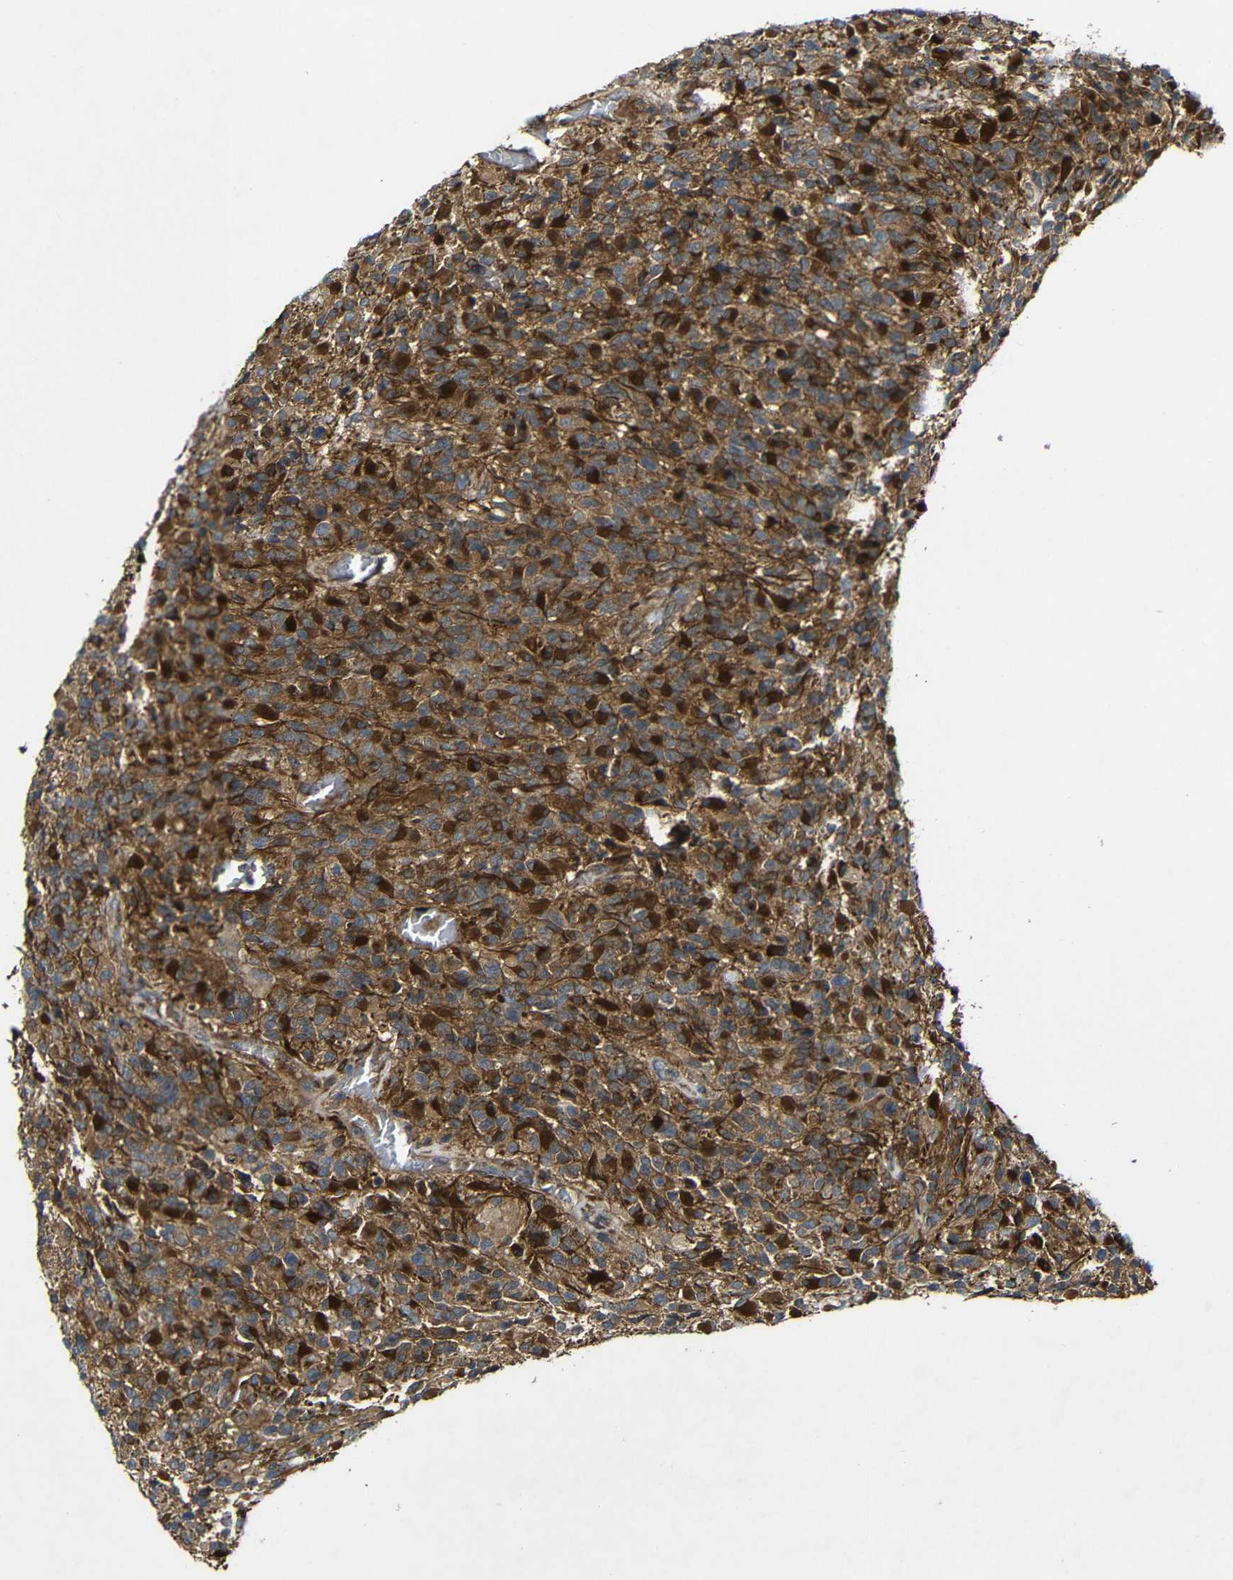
{"staining": {"intensity": "strong", "quantity": "25%-75%", "location": "cytoplasmic/membranous"}, "tissue": "glioma", "cell_type": "Tumor cells", "image_type": "cancer", "snomed": [{"axis": "morphology", "description": "Glioma, malignant, High grade"}, {"axis": "topography", "description": "Brain"}], "caption": "Approximately 25%-75% of tumor cells in high-grade glioma (malignant) reveal strong cytoplasmic/membranous protein positivity as visualized by brown immunohistochemical staining.", "gene": "GSDME", "patient": {"sex": "male", "age": 71}}